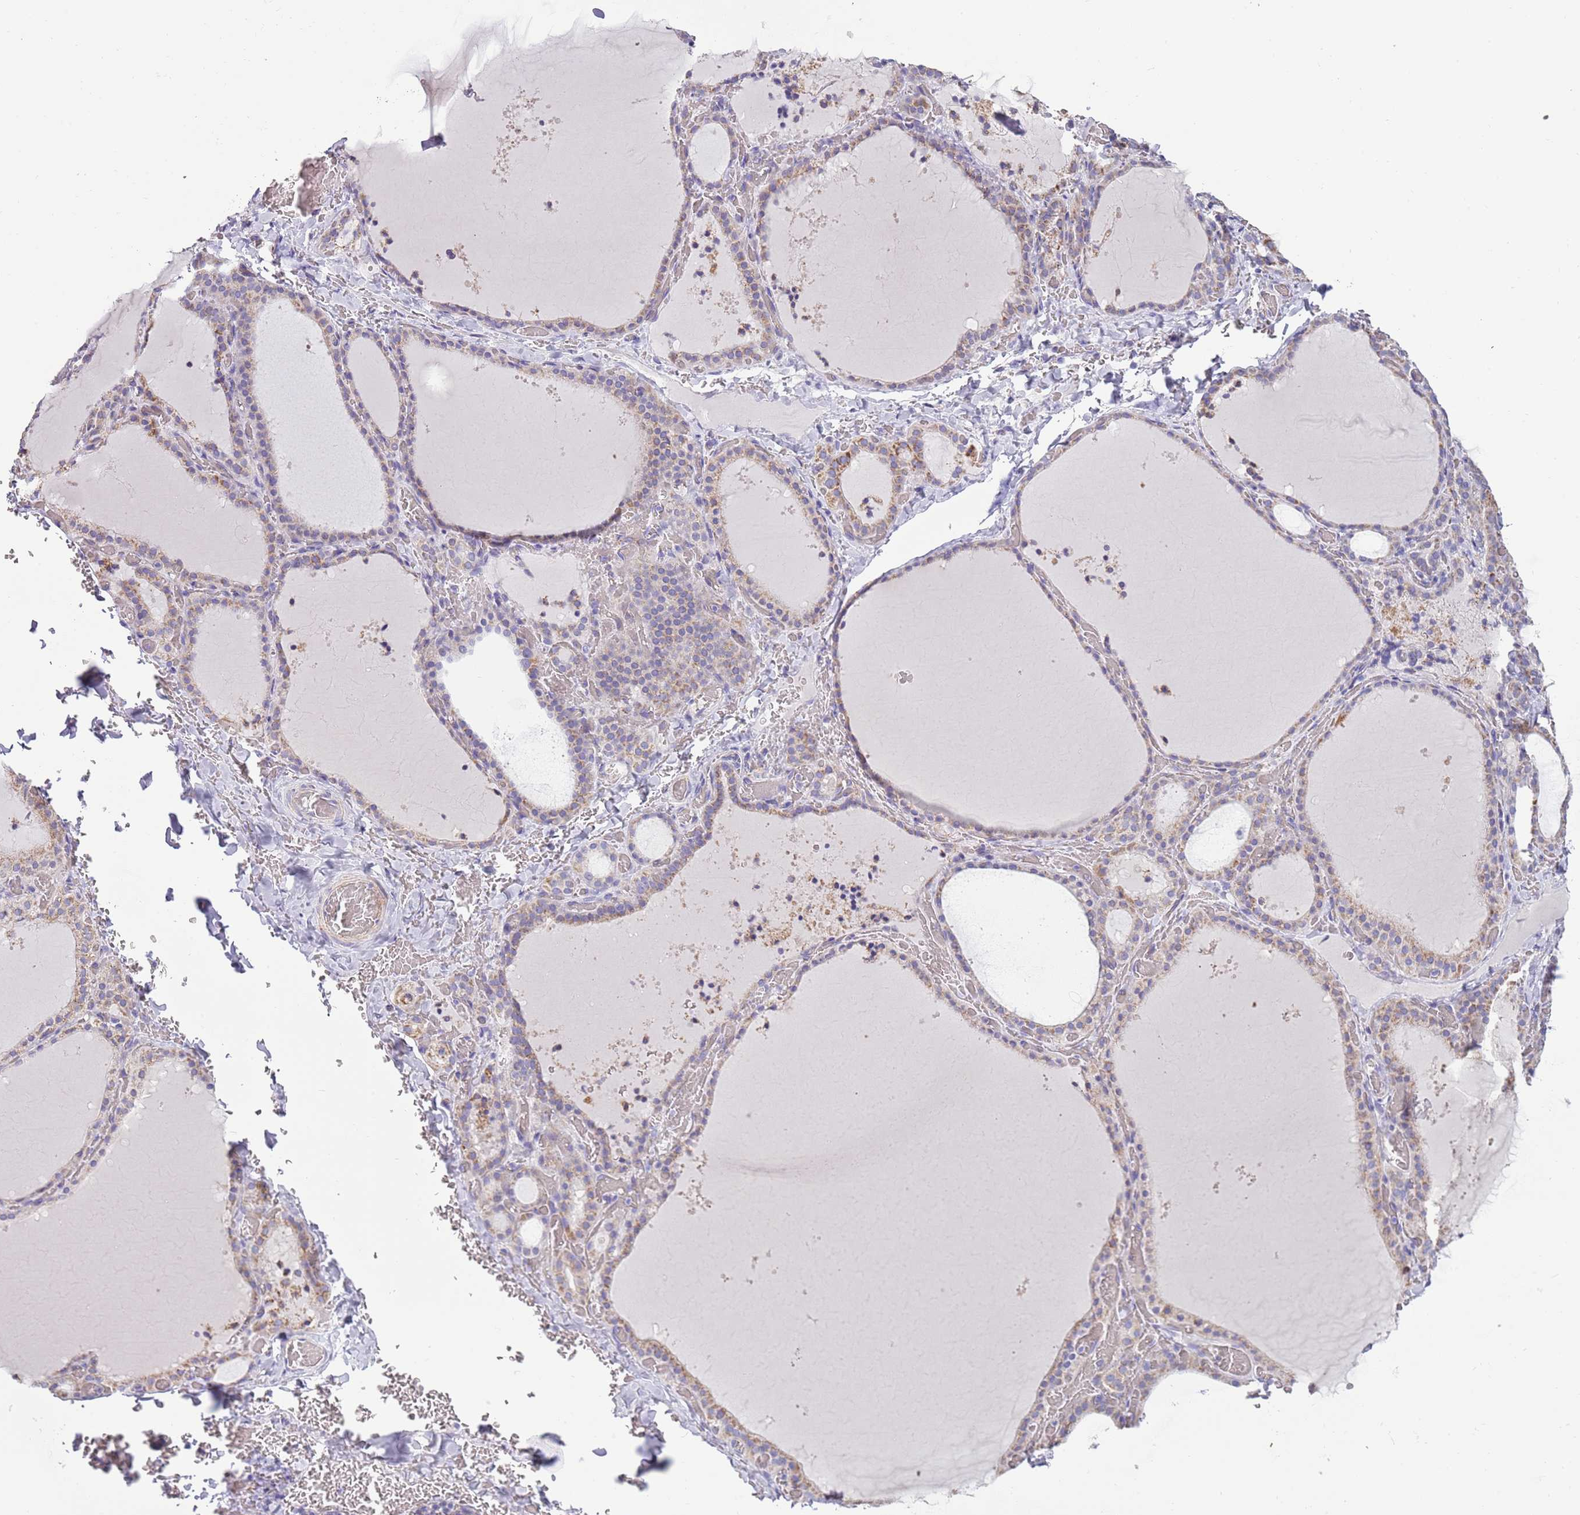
{"staining": {"intensity": "weak", "quantity": "25%-75%", "location": "cytoplasmic/membranous"}, "tissue": "thyroid gland", "cell_type": "Glandular cells", "image_type": "normal", "snomed": [{"axis": "morphology", "description": "Normal tissue, NOS"}, {"axis": "topography", "description": "Thyroid gland"}], "caption": "Protein staining exhibits weak cytoplasmic/membranous staining in about 25%-75% of glandular cells in unremarkable thyroid gland. (DAB (3,3'-diaminobenzidine) = brown stain, brightfield microscopy at high magnification).", "gene": "RNF222", "patient": {"sex": "female", "age": 39}}